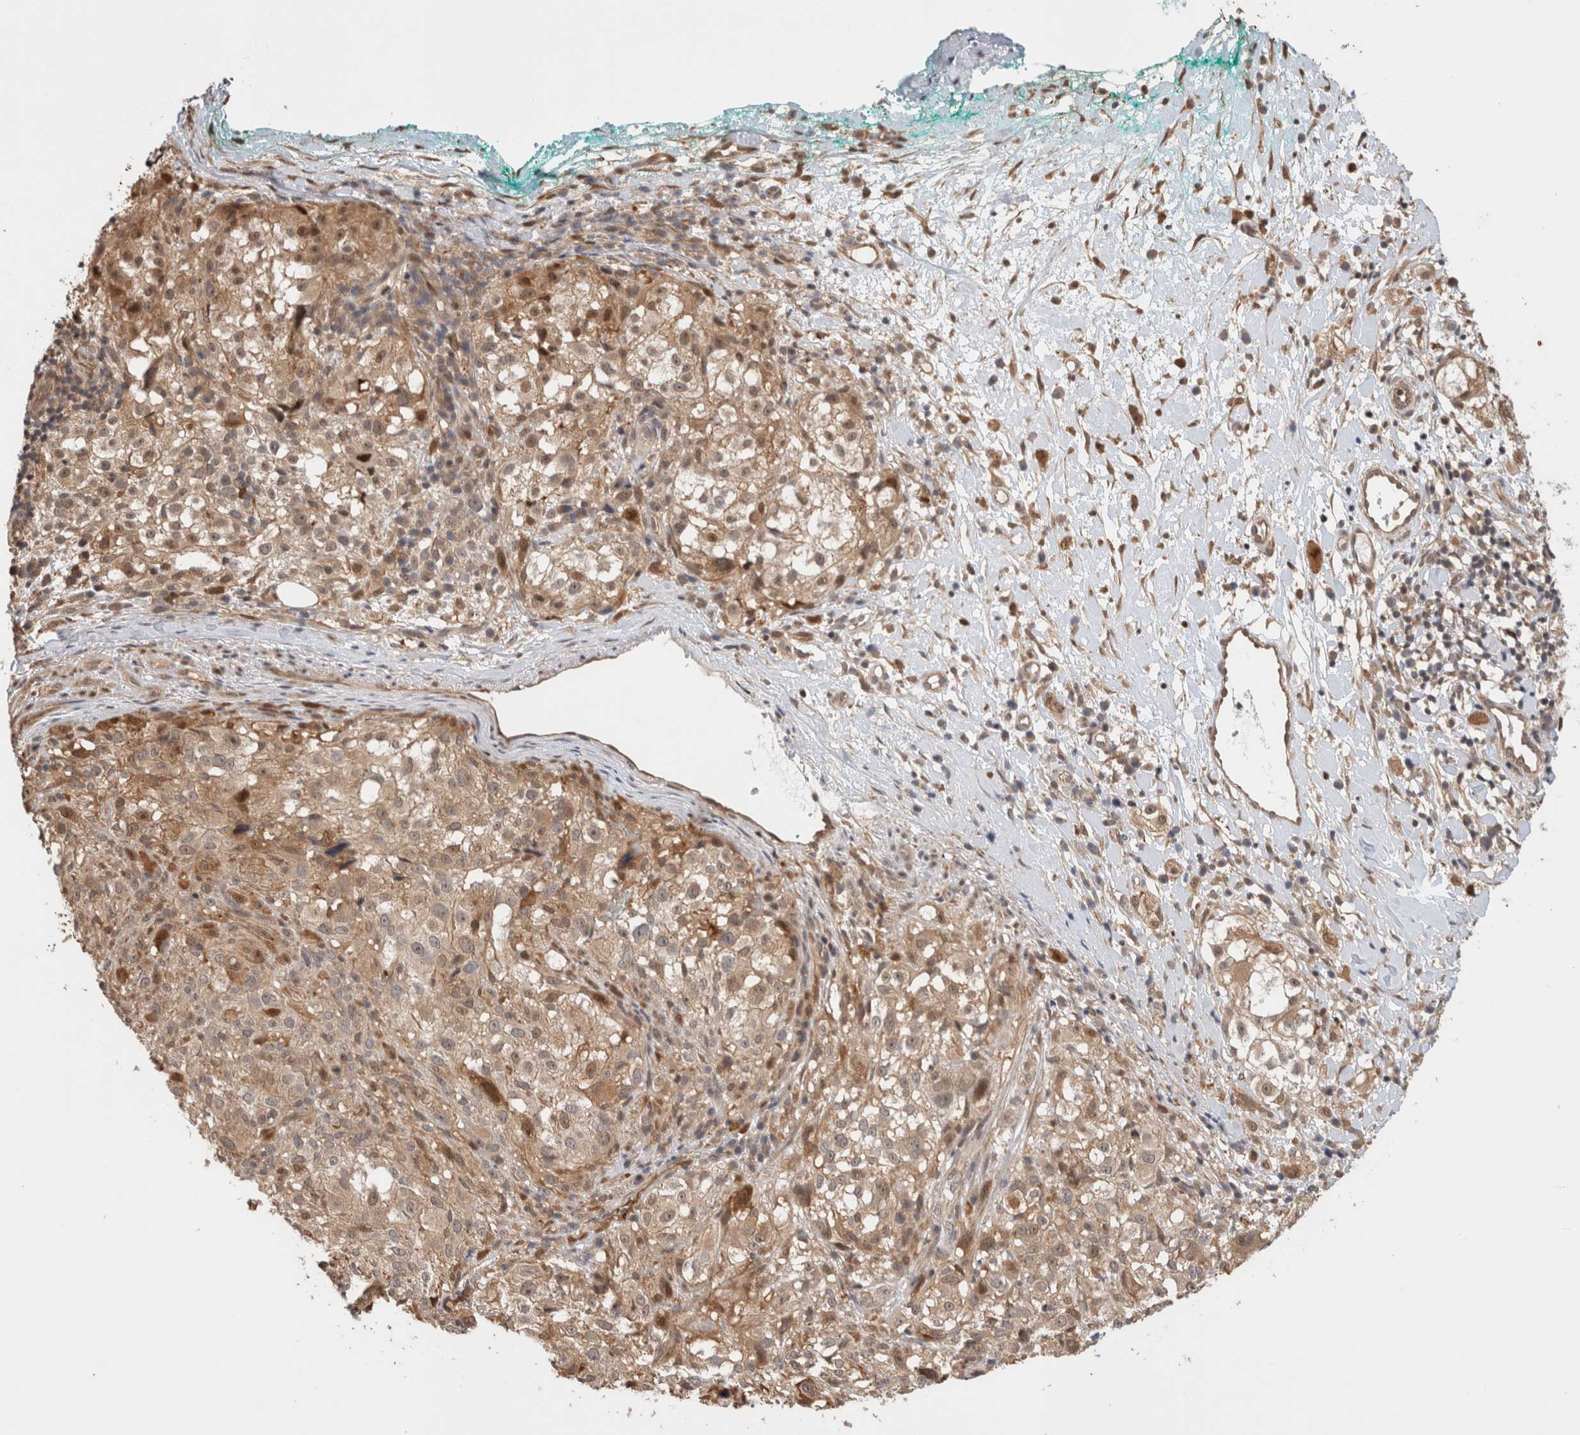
{"staining": {"intensity": "weak", "quantity": ">75%", "location": "cytoplasmic/membranous"}, "tissue": "melanoma", "cell_type": "Tumor cells", "image_type": "cancer", "snomed": [{"axis": "morphology", "description": "Necrosis, NOS"}, {"axis": "morphology", "description": "Malignant melanoma, NOS"}, {"axis": "topography", "description": "Skin"}], "caption": "Brown immunohistochemical staining in melanoma exhibits weak cytoplasmic/membranous expression in about >75% of tumor cells.", "gene": "OTUD6B", "patient": {"sex": "female", "age": 87}}